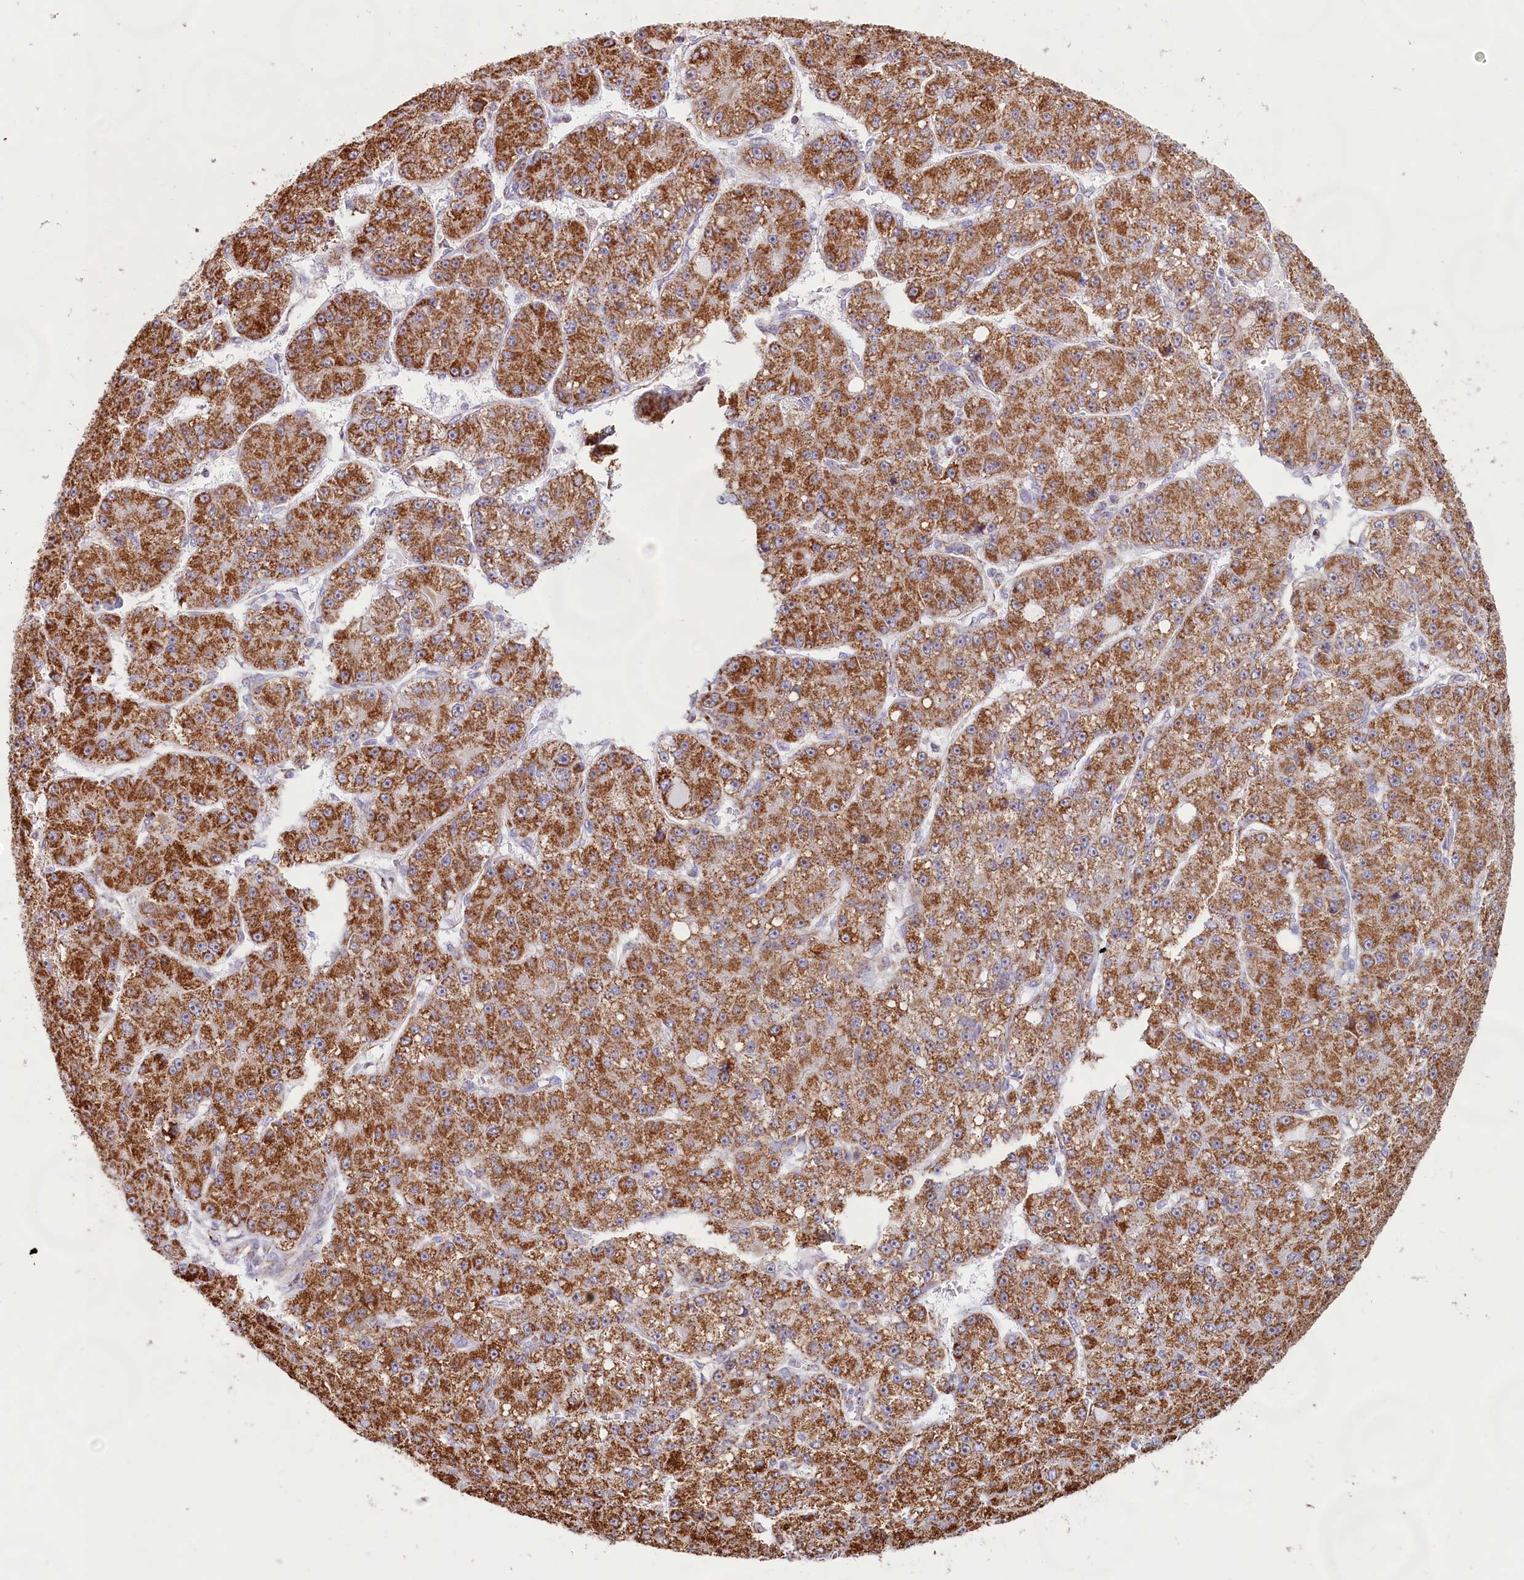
{"staining": {"intensity": "moderate", "quantity": ">75%", "location": "cytoplasmic/membranous"}, "tissue": "liver cancer", "cell_type": "Tumor cells", "image_type": "cancer", "snomed": [{"axis": "morphology", "description": "Carcinoma, Hepatocellular, NOS"}, {"axis": "topography", "description": "Liver"}], "caption": "The histopathology image shows immunohistochemical staining of hepatocellular carcinoma (liver). There is moderate cytoplasmic/membranous staining is present in about >75% of tumor cells.", "gene": "C1D", "patient": {"sex": "male", "age": 67}}